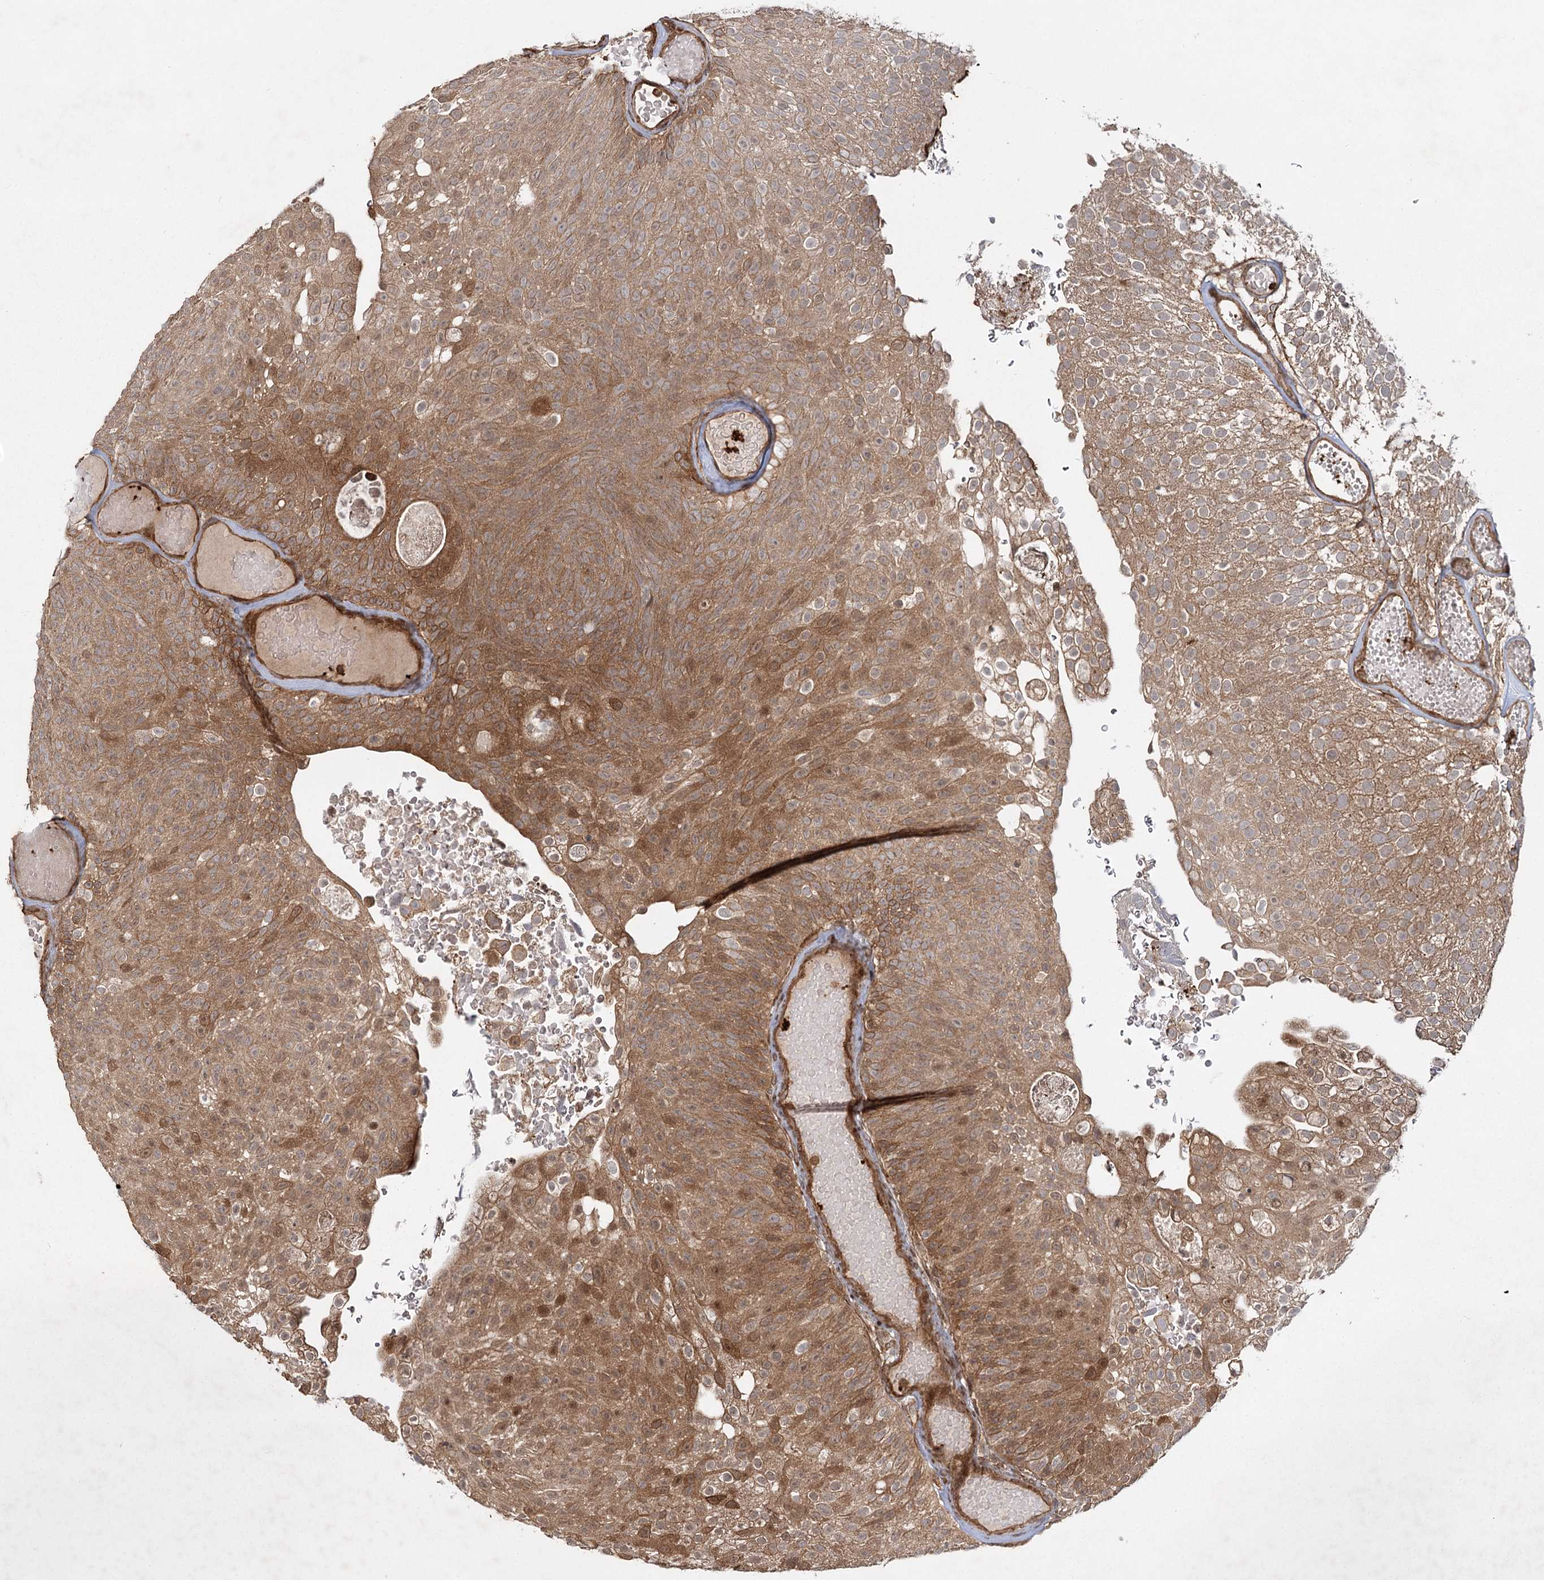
{"staining": {"intensity": "moderate", "quantity": ">75%", "location": "cytoplasmic/membranous,nuclear"}, "tissue": "urothelial cancer", "cell_type": "Tumor cells", "image_type": "cancer", "snomed": [{"axis": "morphology", "description": "Urothelial carcinoma, Low grade"}, {"axis": "topography", "description": "Urinary bladder"}], "caption": "Immunohistochemistry histopathology image of urothelial cancer stained for a protein (brown), which exhibits medium levels of moderate cytoplasmic/membranous and nuclear positivity in approximately >75% of tumor cells.", "gene": "MDFIC", "patient": {"sex": "male", "age": 78}}